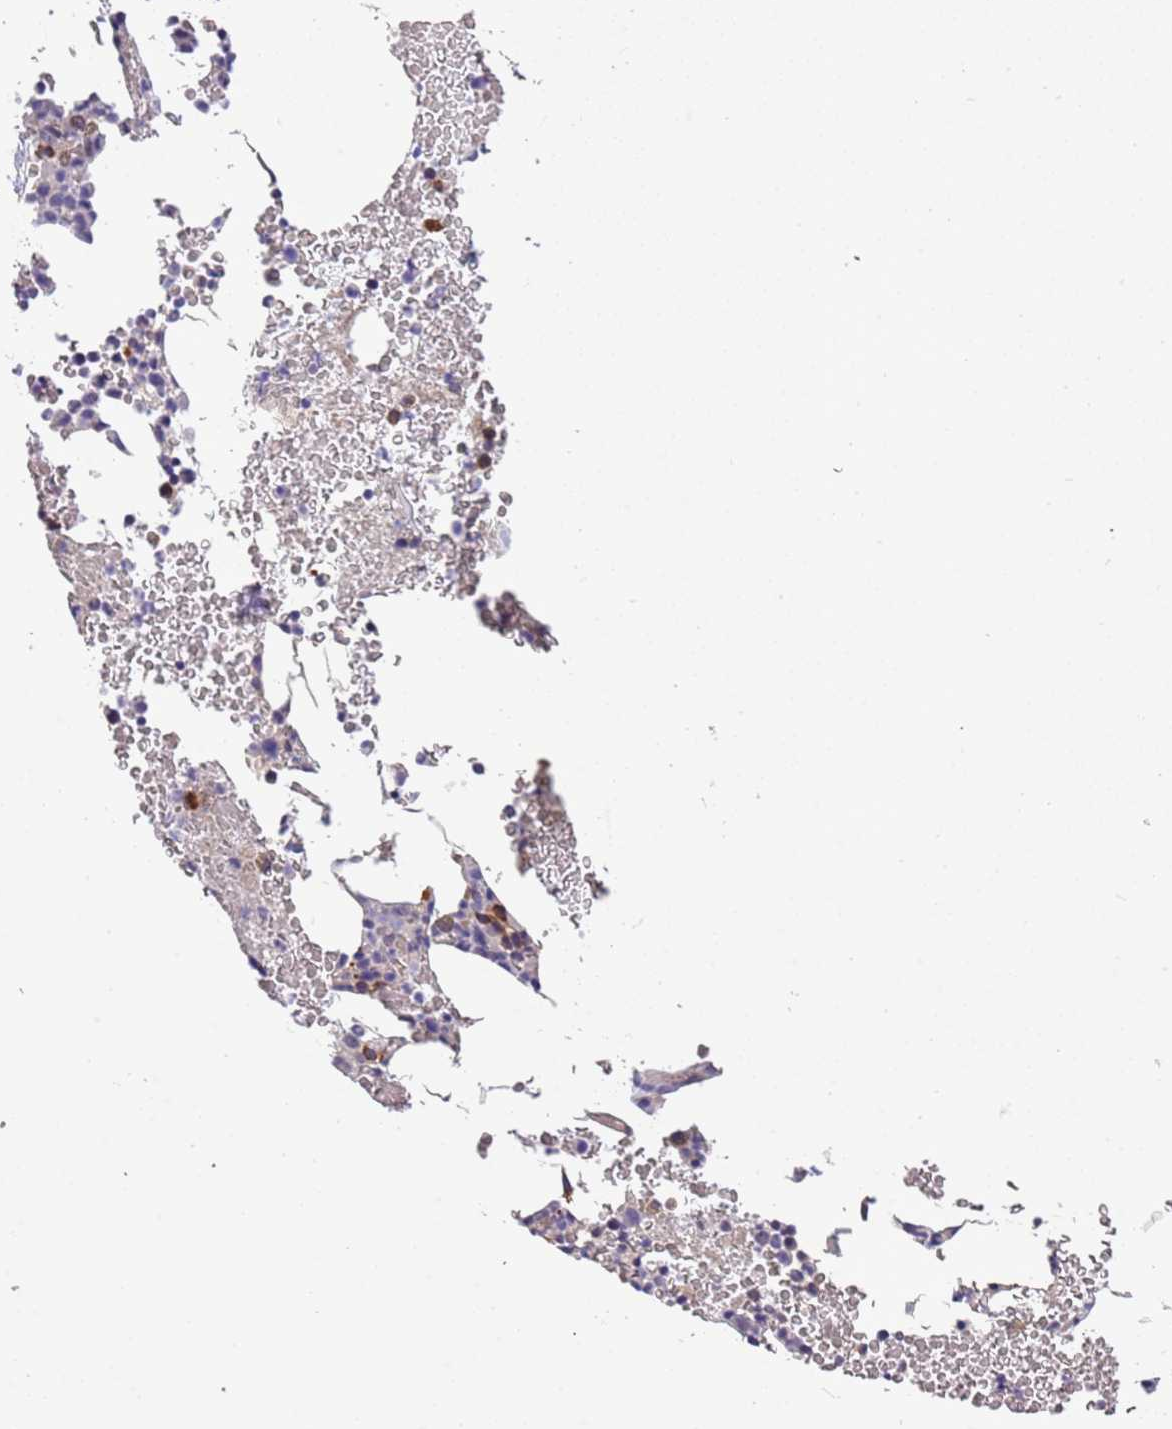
{"staining": {"intensity": "moderate", "quantity": "<25%", "location": "cytoplasmic/membranous"}, "tissue": "bone marrow", "cell_type": "Hematopoietic cells", "image_type": "normal", "snomed": [{"axis": "morphology", "description": "Normal tissue, NOS"}, {"axis": "morphology", "description": "Inflammation, NOS"}, {"axis": "topography", "description": "Bone marrow"}], "caption": "Moderate cytoplasmic/membranous protein positivity is appreciated in approximately <25% of hematopoietic cells in bone marrow. (Stains: DAB in brown, nuclei in blue, Microscopy: brightfield microscopy at high magnification).", "gene": "MAGEF1", "patient": {"sex": "female", "age": 78}}